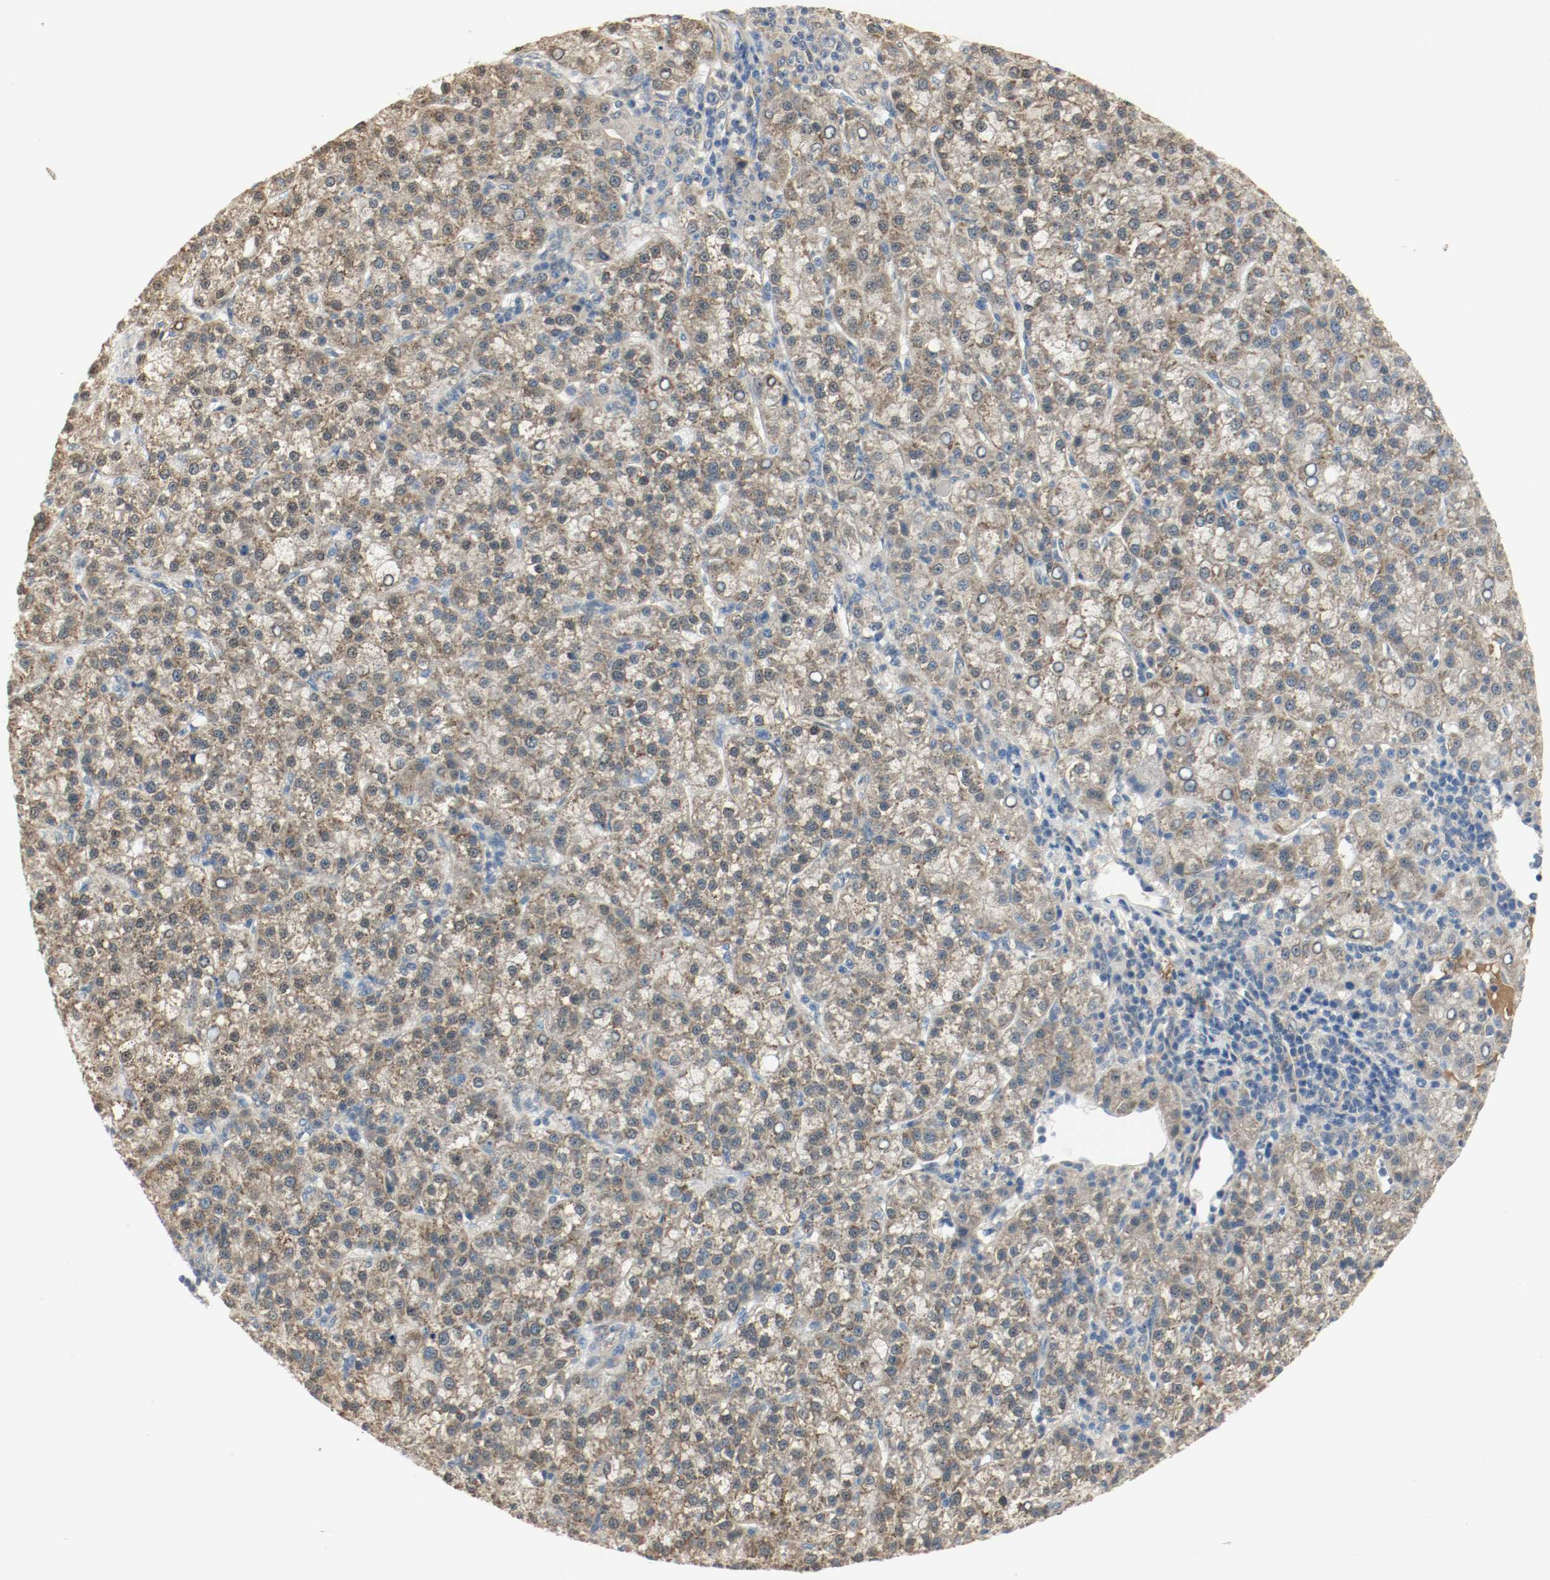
{"staining": {"intensity": "weak", "quantity": ">75%", "location": "cytoplasmic/membranous"}, "tissue": "liver cancer", "cell_type": "Tumor cells", "image_type": "cancer", "snomed": [{"axis": "morphology", "description": "Carcinoma, Hepatocellular, NOS"}, {"axis": "topography", "description": "Liver"}], "caption": "IHC staining of liver cancer (hepatocellular carcinoma), which reveals low levels of weak cytoplasmic/membranous staining in approximately >75% of tumor cells indicating weak cytoplasmic/membranous protein staining. The staining was performed using DAB (3,3'-diaminobenzidine) (brown) for protein detection and nuclei were counterstained in hematoxylin (blue).", "gene": "MELTF", "patient": {"sex": "female", "age": 58}}